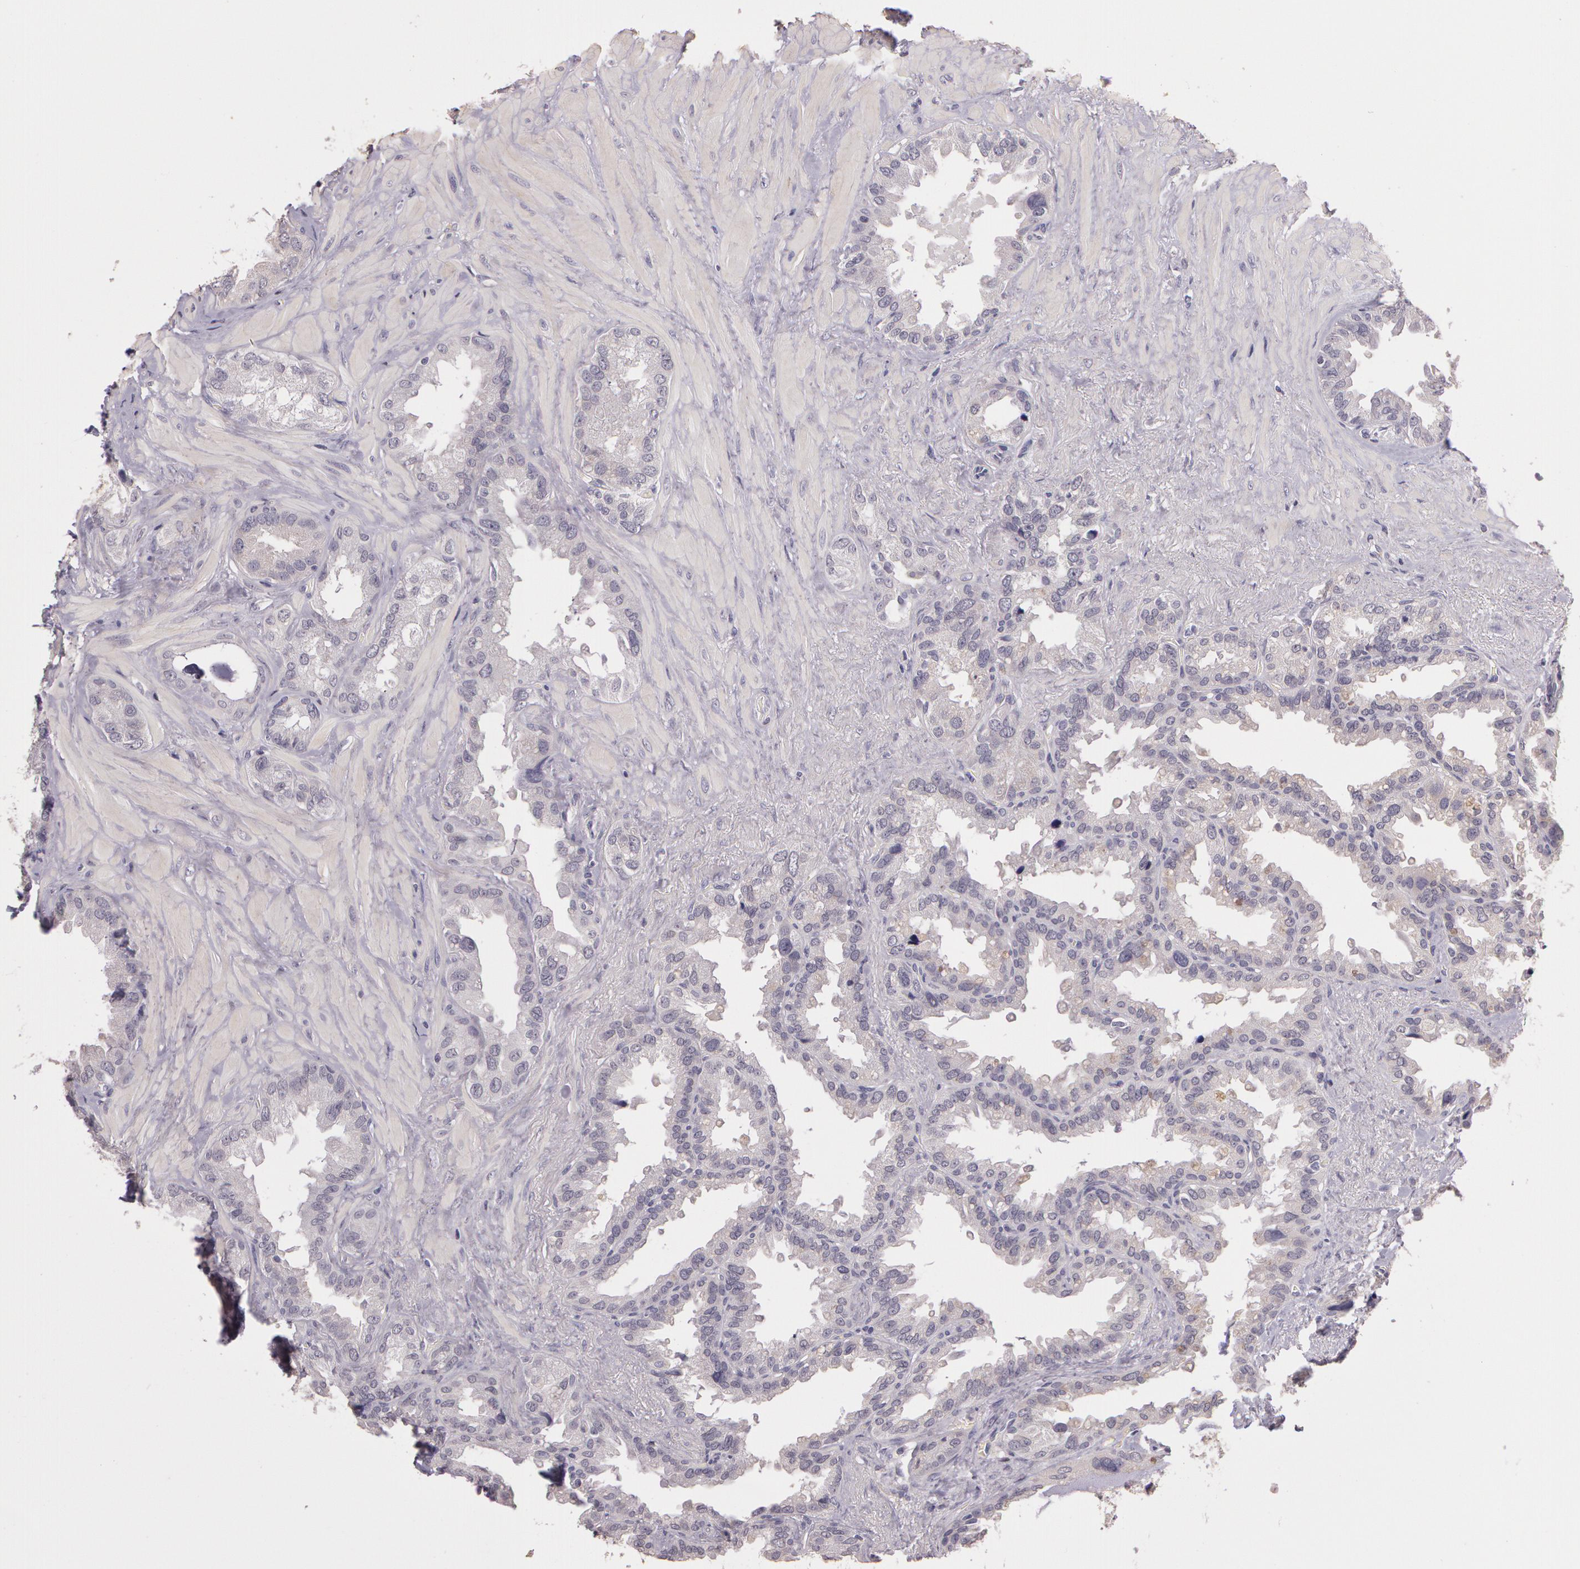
{"staining": {"intensity": "negative", "quantity": "none", "location": "none"}, "tissue": "seminal vesicle", "cell_type": "Glandular cells", "image_type": "normal", "snomed": [{"axis": "morphology", "description": "Normal tissue, NOS"}, {"axis": "topography", "description": "Prostate"}, {"axis": "topography", "description": "Seminal veicle"}], "caption": "DAB (3,3'-diaminobenzidine) immunohistochemical staining of normal seminal vesicle demonstrates no significant staining in glandular cells. (Brightfield microscopy of DAB (3,3'-diaminobenzidine) IHC at high magnification).", "gene": "G2E3", "patient": {"sex": "male", "age": 63}}